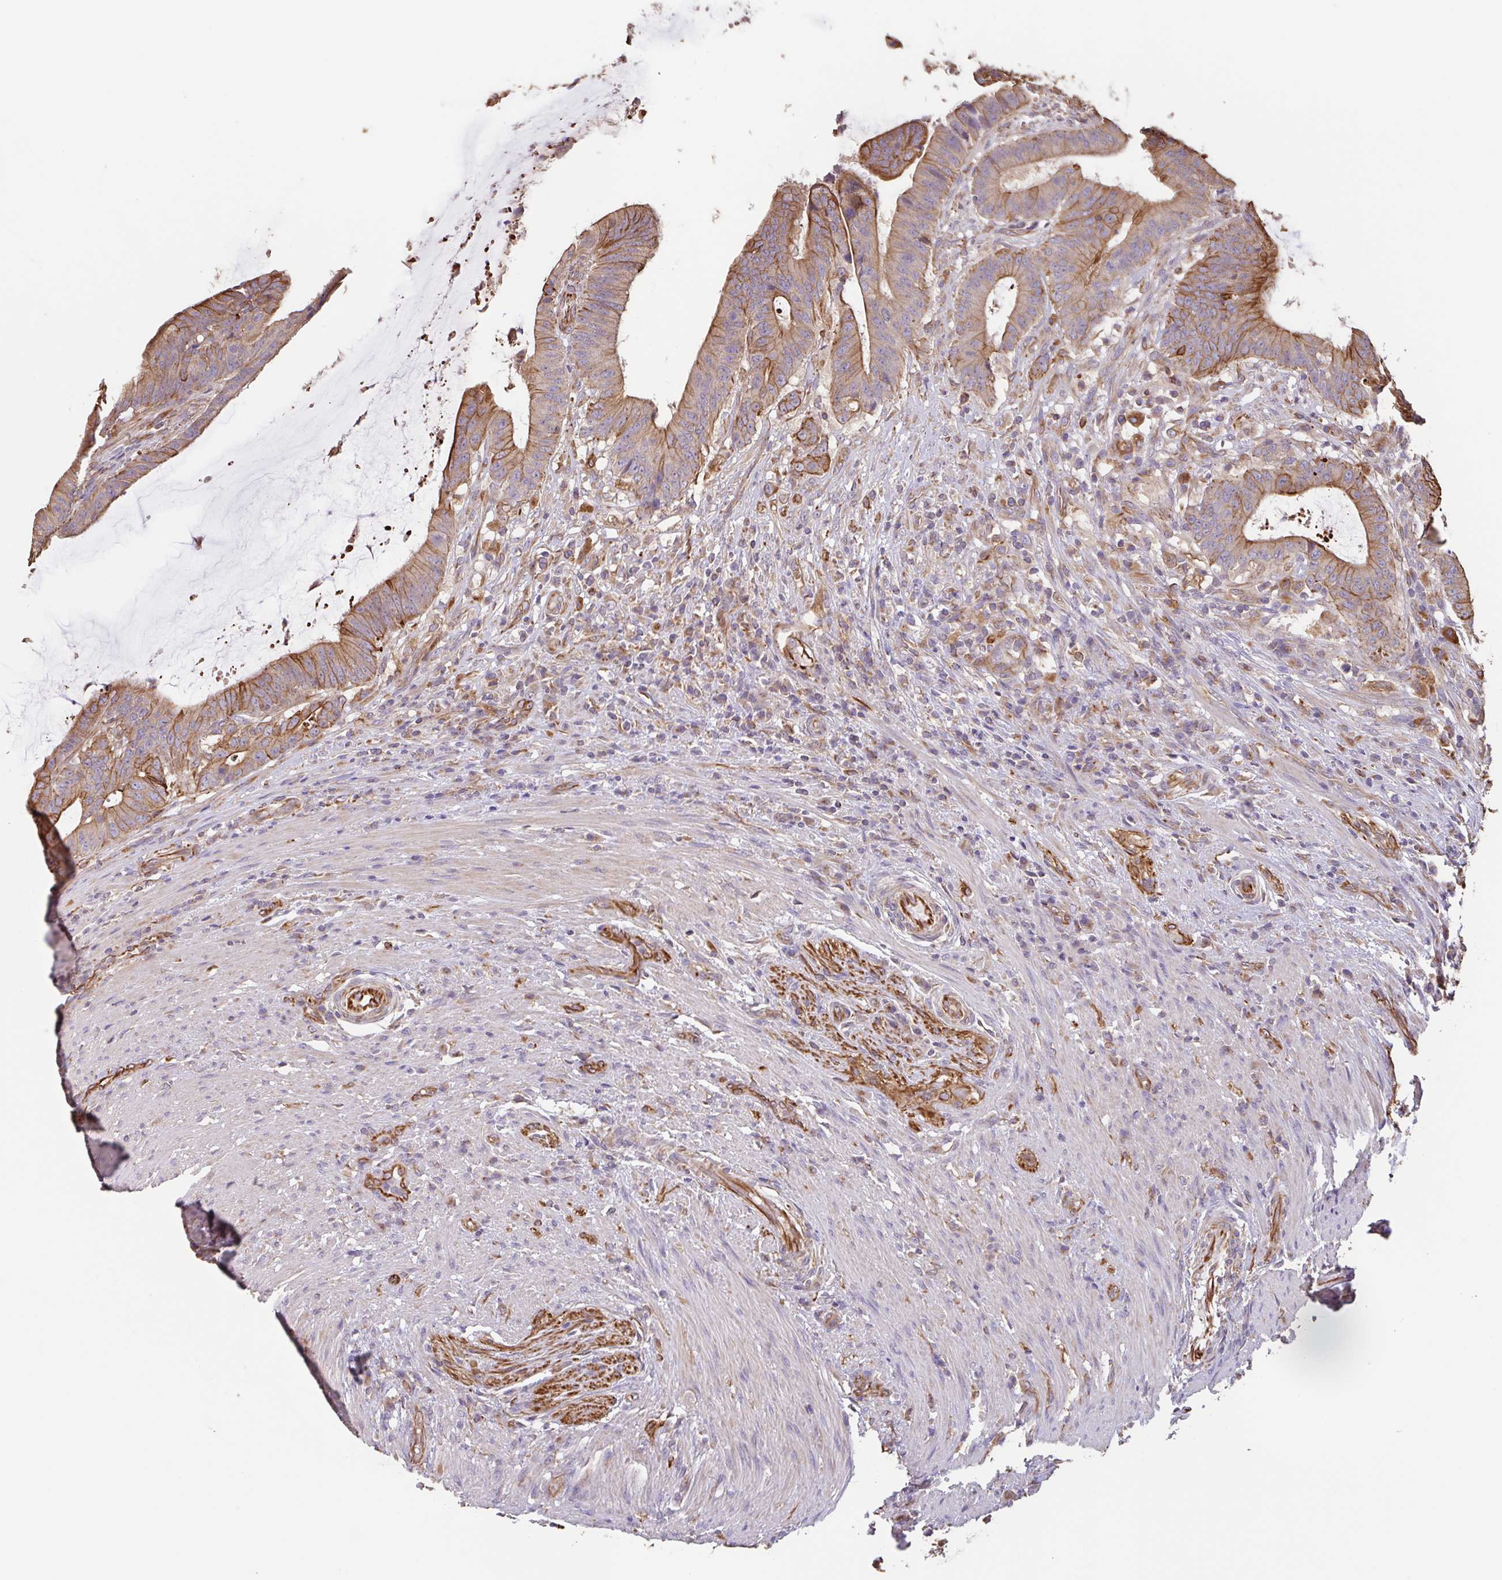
{"staining": {"intensity": "moderate", "quantity": ">75%", "location": "cytoplasmic/membranous"}, "tissue": "colorectal cancer", "cell_type": "Tumor cells", "image_type": "cancer", "snomed": [{"axis": "morphology", "description": "Adenocarcinoma, NOS"}, {"axis": "topography", "description": "Colon"}], "caption": "Colorectal cancer (adenocarcinoma) stained for a protein (brown) shows moderate cytoplasmic/membranous positive expression in approximately >75% of tumor cells.", "gene": "ZNF790", "patient": {"sex": "female", "age": 43}}